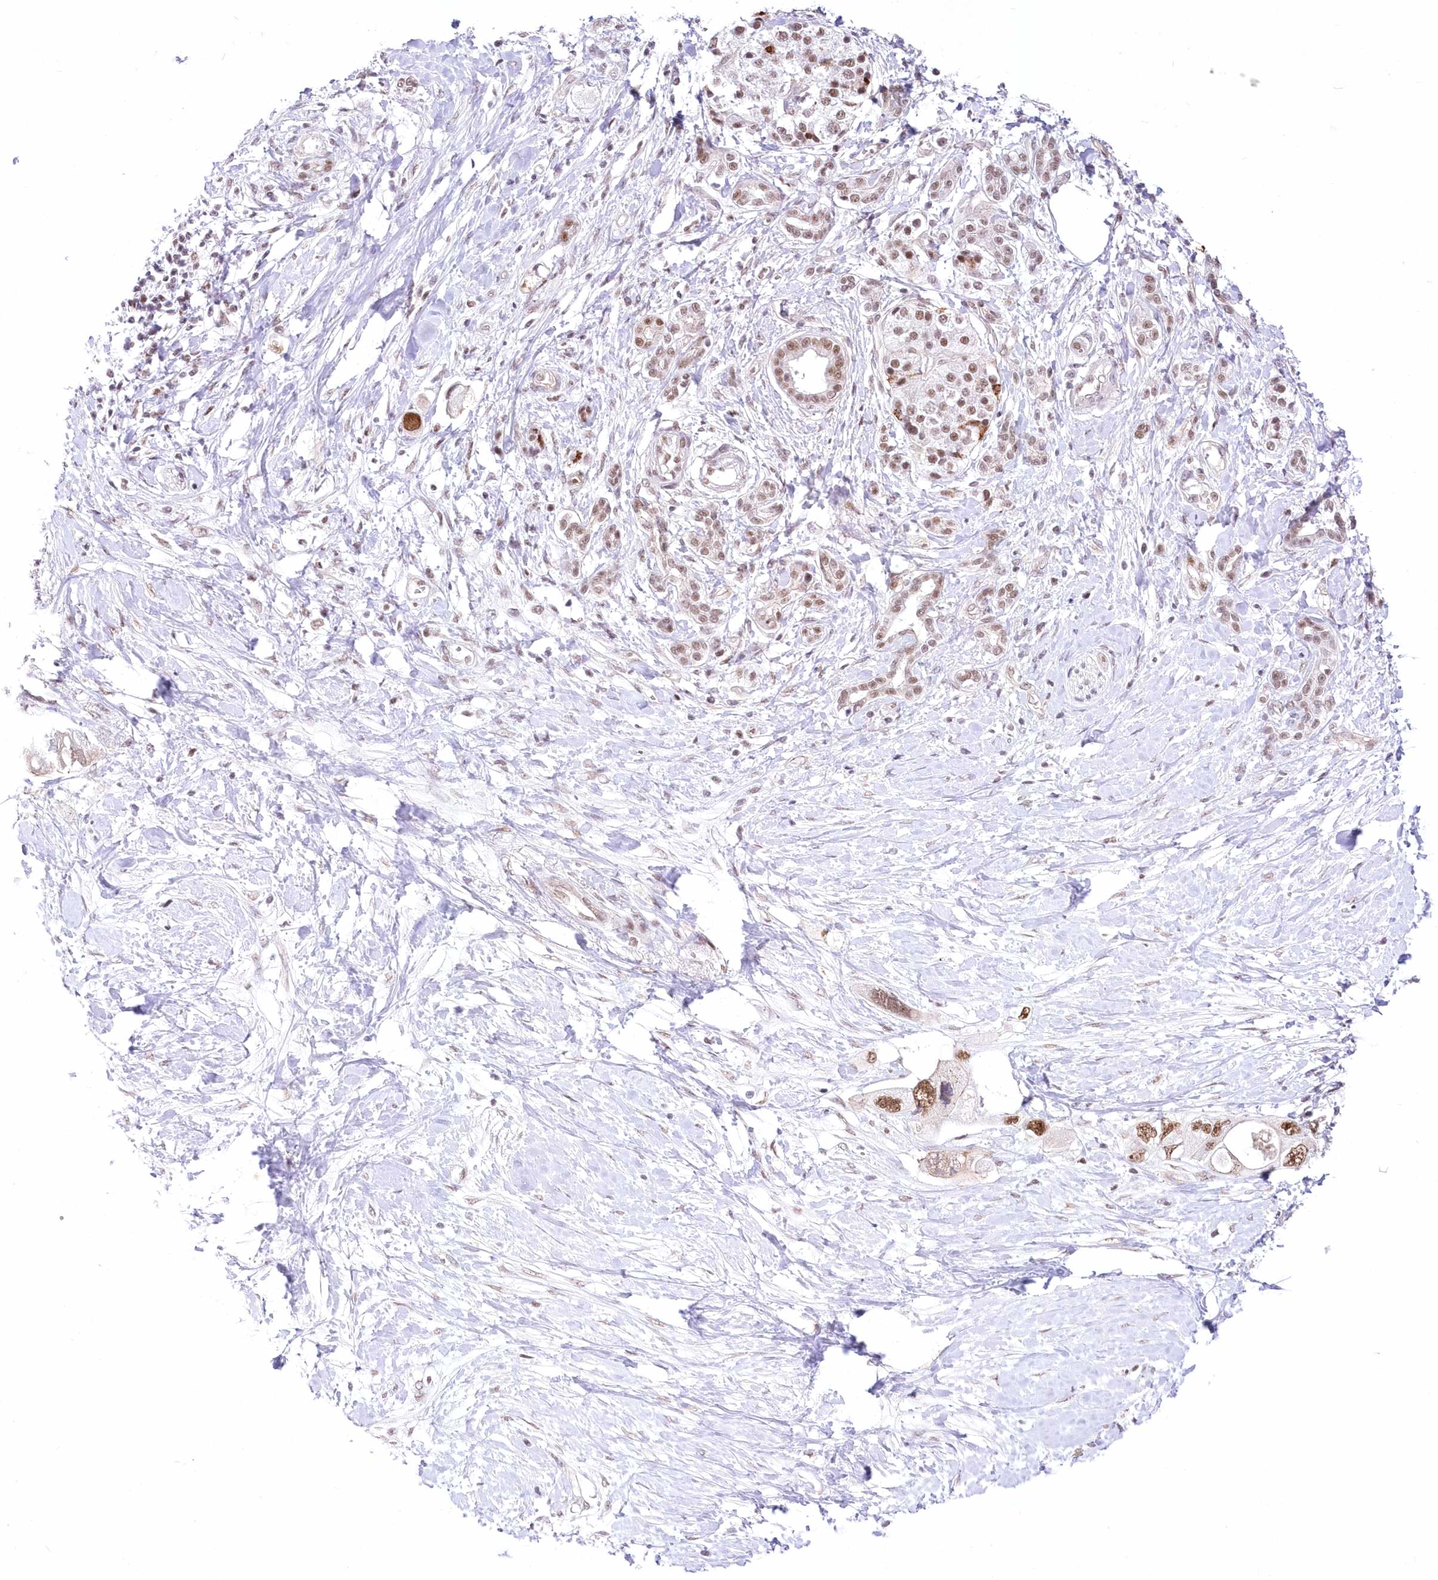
{"staining": {"intensity": "moderate", "quantity": ">75%", "location": "nuclear"}, "tissue": "pancreatic cancer", "cell_type": "Tumor cells", "image_type": "cancer", "snomed": [{"axis": "morphology", "description": "Adenocarcinoma, NOS"}, {"axis": "topography", "description": "Pancreas"}], "caption": "An image of pancreatic cancer stained for a protein shows moderate nuclear brown staining in tumor cells.", "gene": "NSUN2", "patient": {"sex": "female", "age": 56}}